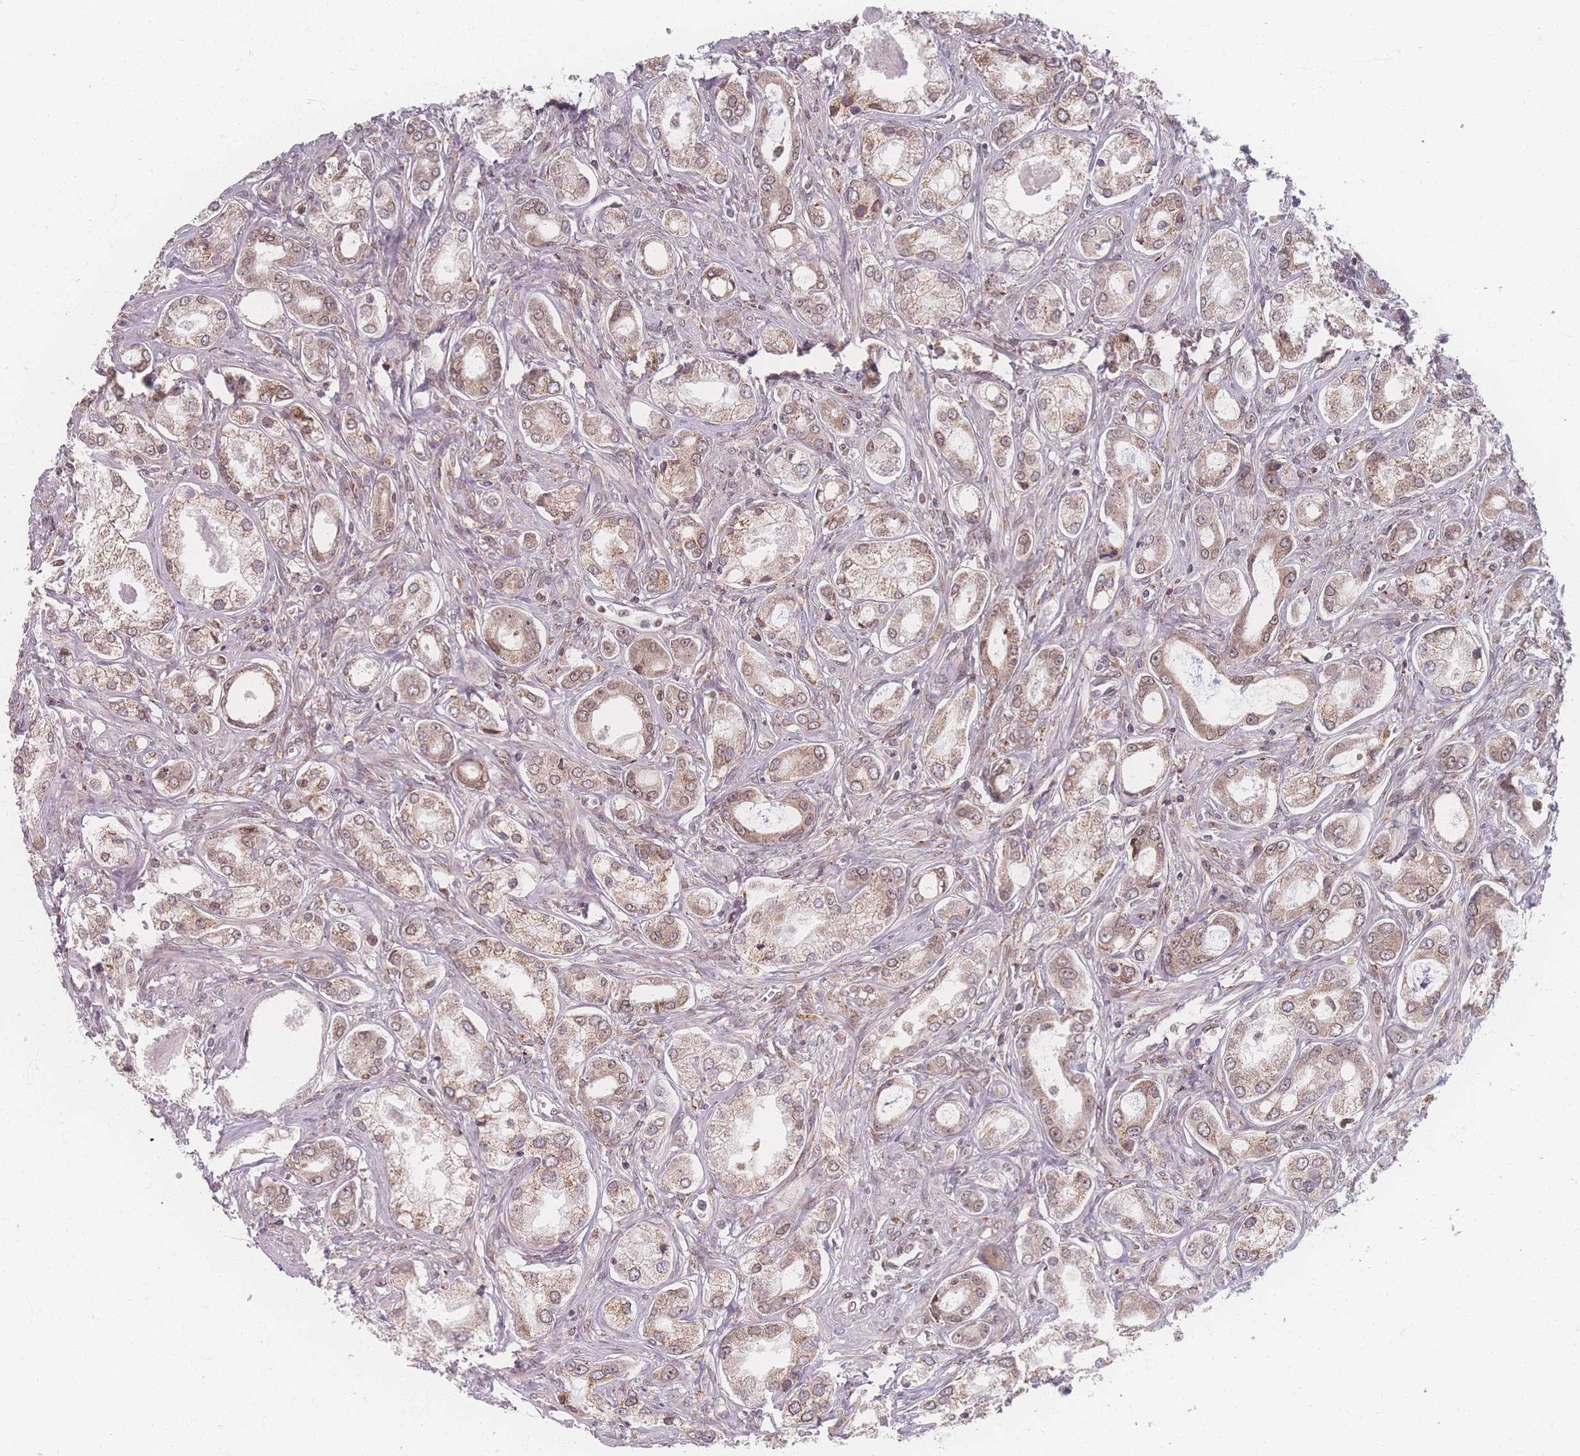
{"staining": {"intensity": "moderate", "quantity": ">75%", "location": "cytoplasmic/membranous,nuclear"}, "tissue": "prostate cancer", "cell_type": "Tumor cells", "image_type": "cancer", "snomed": [{"axis": "morphology", "description": "Adenocarcinoma, Low grade"}, {"axis": "topography", "description": "Prostate"}], "caption": "High-magnification brightfield microscopy of low-grade adenocarcinoma (prostate) stained with DAB (brown) and counterstained with hematoxylin (blue). tumor cells exhibit moderate cytoplasmic/membranous and nuclear staining is appreciated in about>75% of cells. The protein of interest is stained brown, and the nuclei are stained in blue (DAB (3,3'-diaminobenzidine) IHC with brightfield microscopy, high magnification).", "gene": "ZC3H13", "patient": {"sex": "male", "age": 68}}